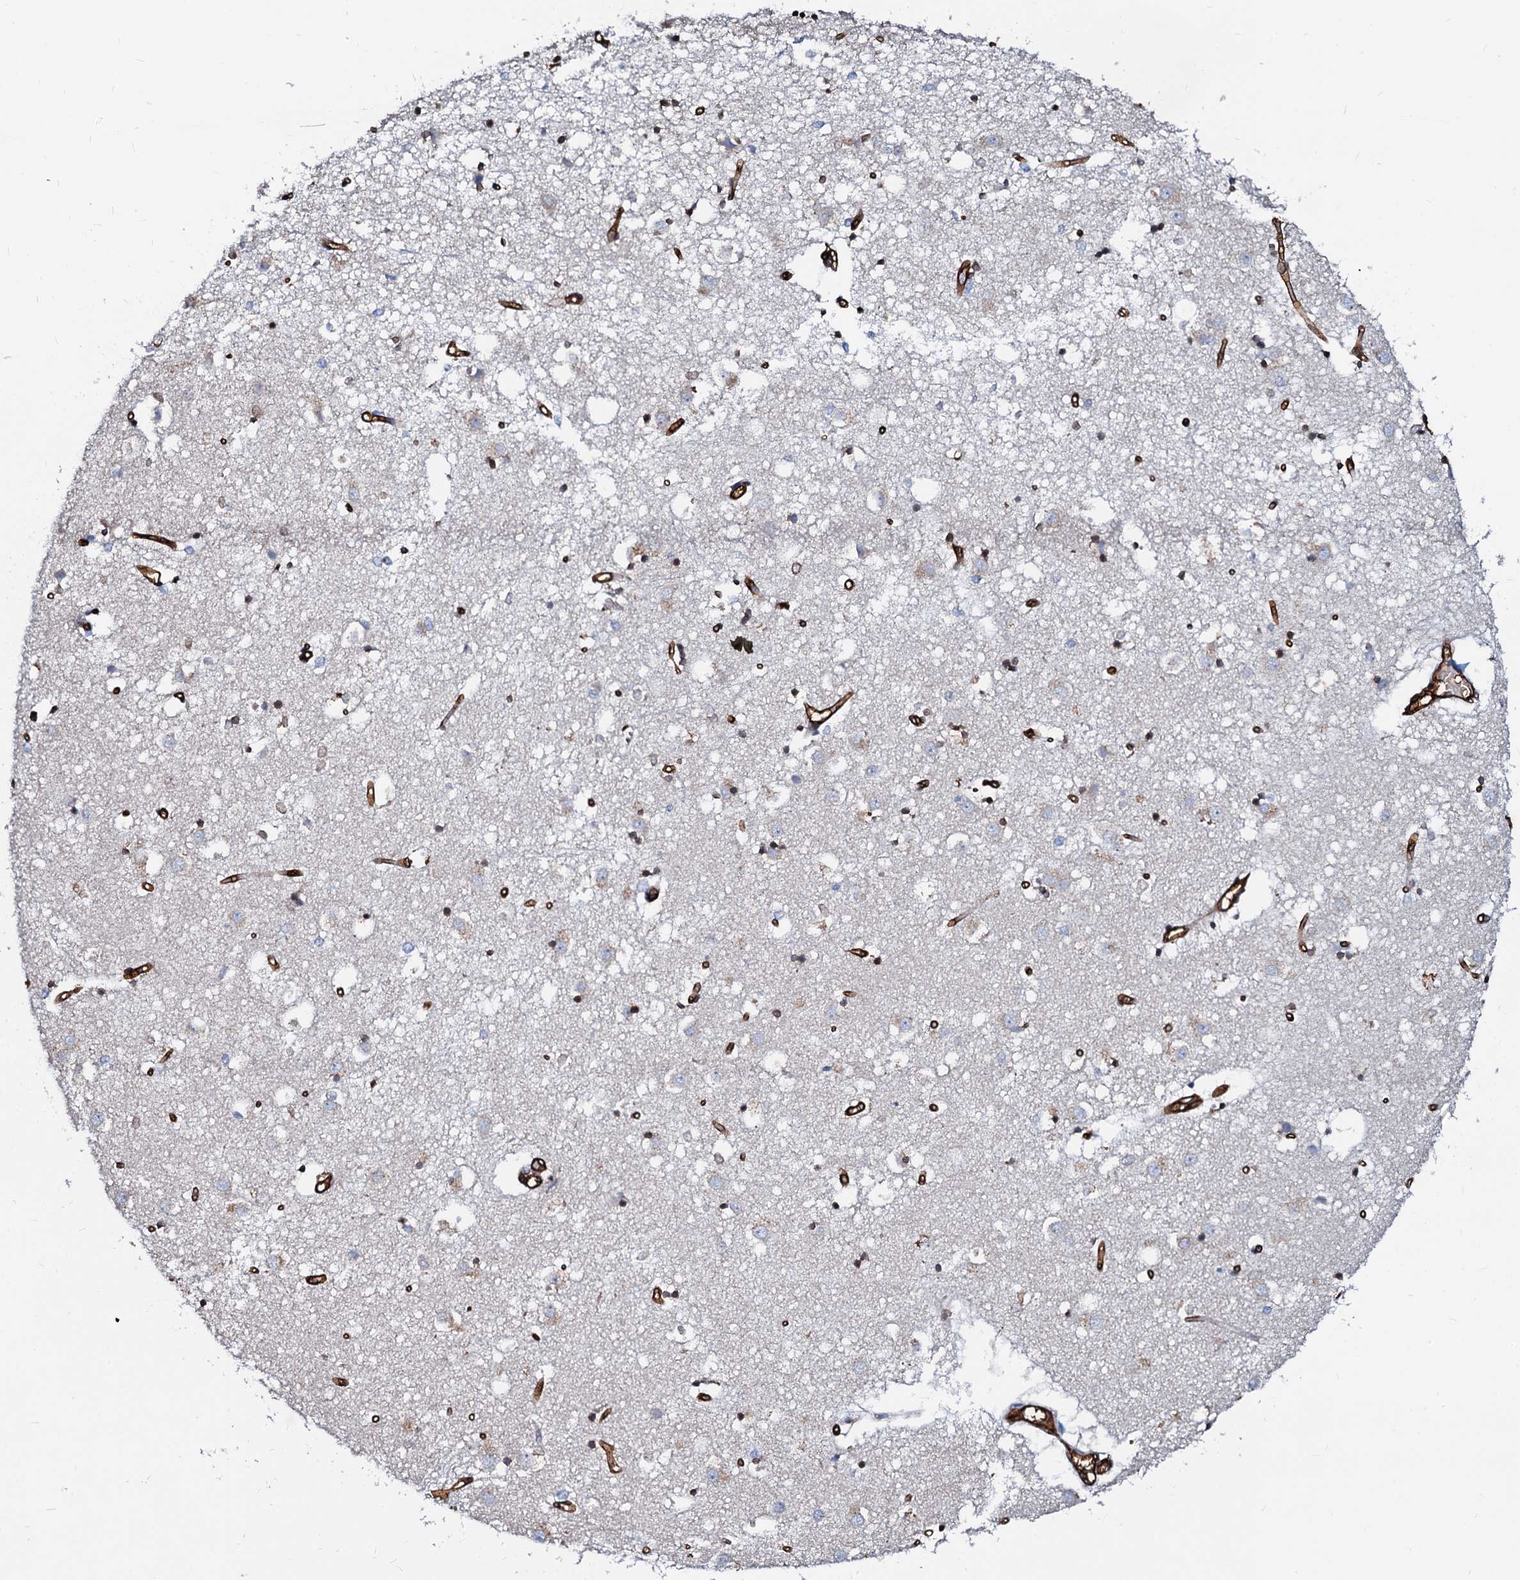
{"staining": {"intensity": "moderate", "quantity": ">75%", "location": "cytoplasmic/membranous,nuclear"}, "tissue": "caudate", "cell_type": "Glial cells", "image_type": "normal", "snomed": [{"axis": "morphology", "description": "Normal tissue, NOS"}, {"axis": "topography", "description": "Lateral ventricle wall"}], "caption": "IHC of normal caudate shows medium levels of moderate cytoplasmic/membranous,nuclear expression in about >75% of glial cells. (DAB = brown stain, brightfield microscopy at high magnification).", "gene": "NRP2", "patient": {"sex": "male", "age": 70}}